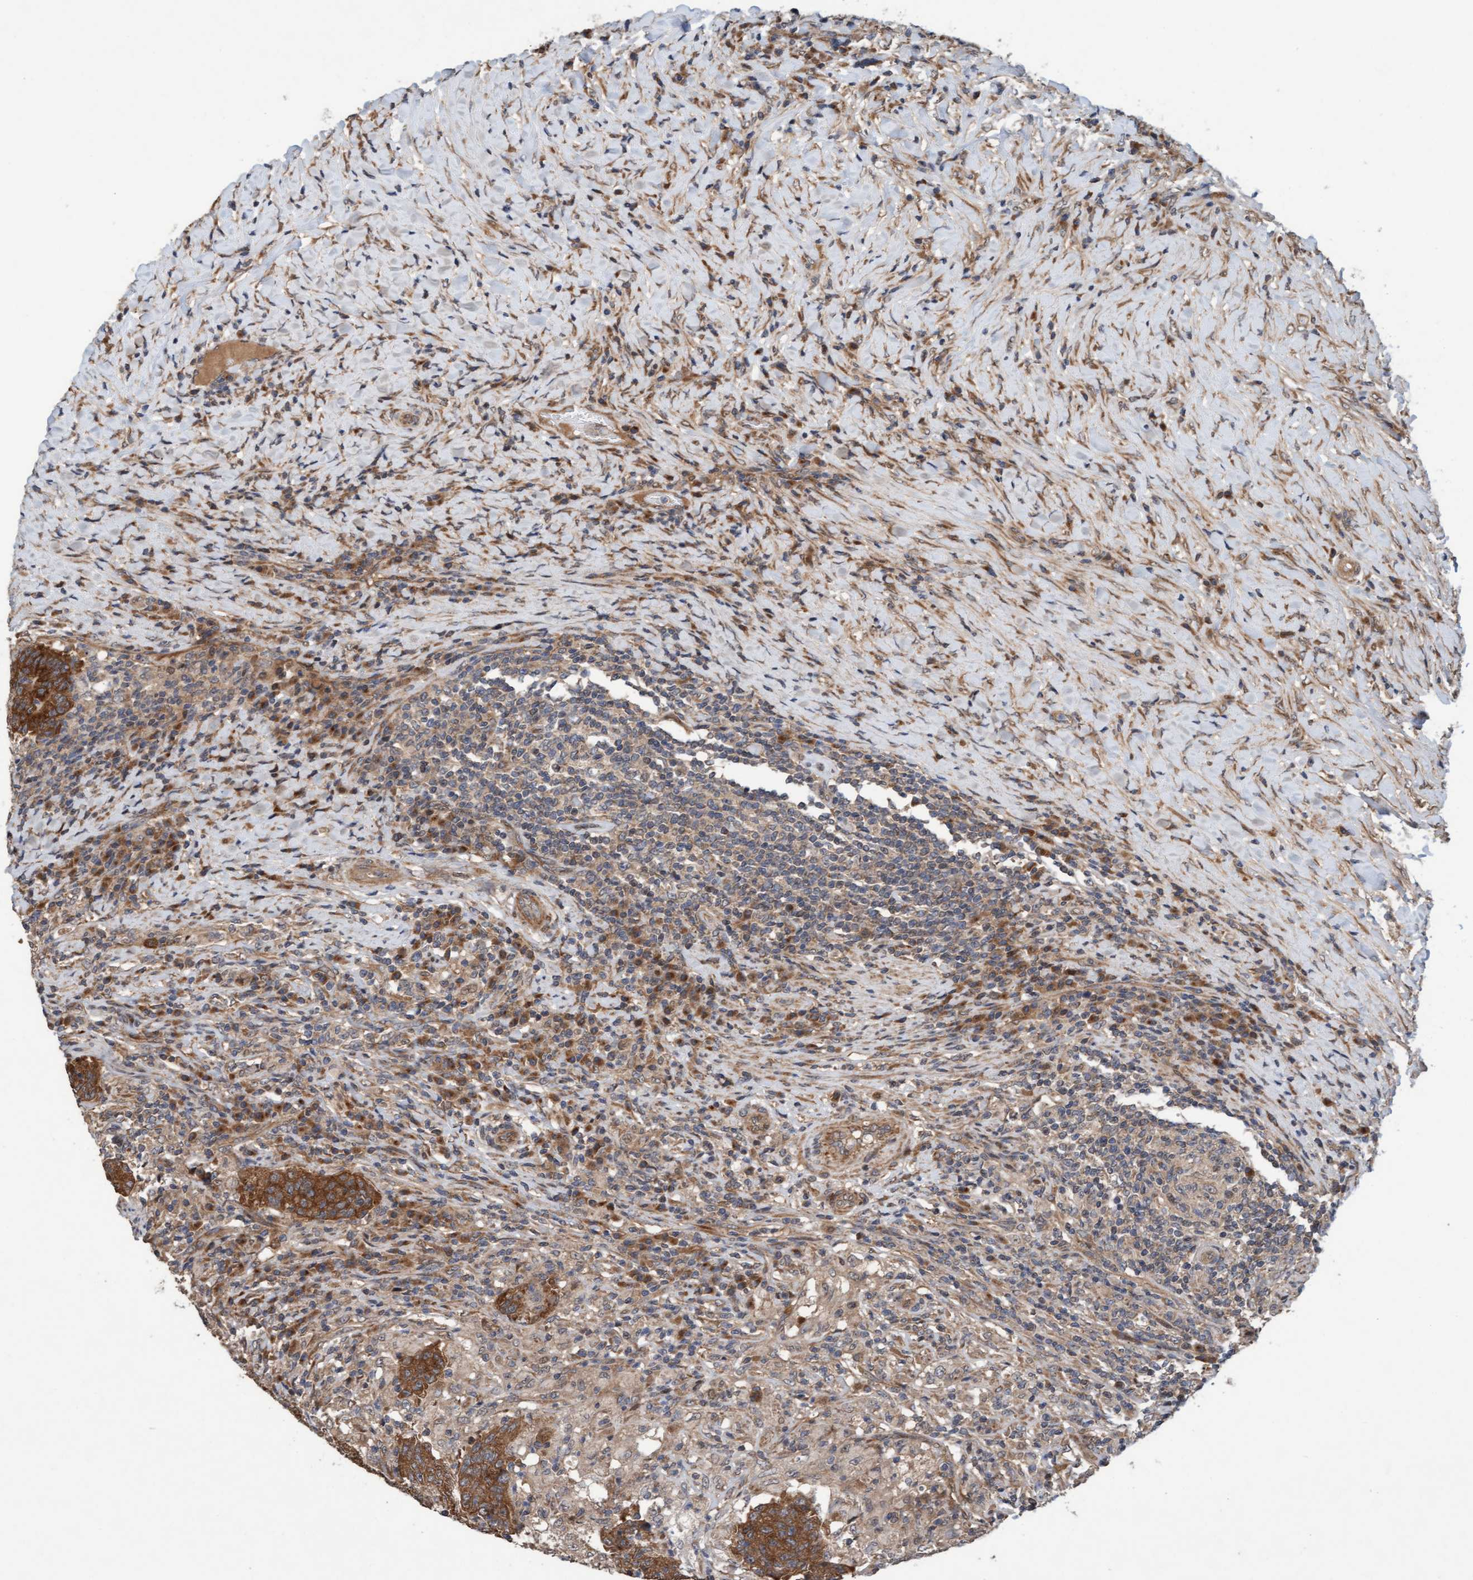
{"staining": {"intensity": "strong", "quantity": ">75%", "location": "cytoplasmic/membranous"}, "tissue": "colorectal cancer", "cell_type": "Tumor cells", "image_type": "cancer", "snomed": [{"axis": "morphology", "description": "Normal tissue, NOS"}, {"axis": "morphology", "description": "Adenocarcinoma, NOS"}, {"axis": "topography", "description": "Colon"}], "caption": "There is high levels of strong cytoplasmic/membranous staining in tumor cells of colorectal cancer, as demonstrated by immunohistochemical staining (brown color).", "gene": "MLXIP", "patient": {"sex": "female", "age": 75}}